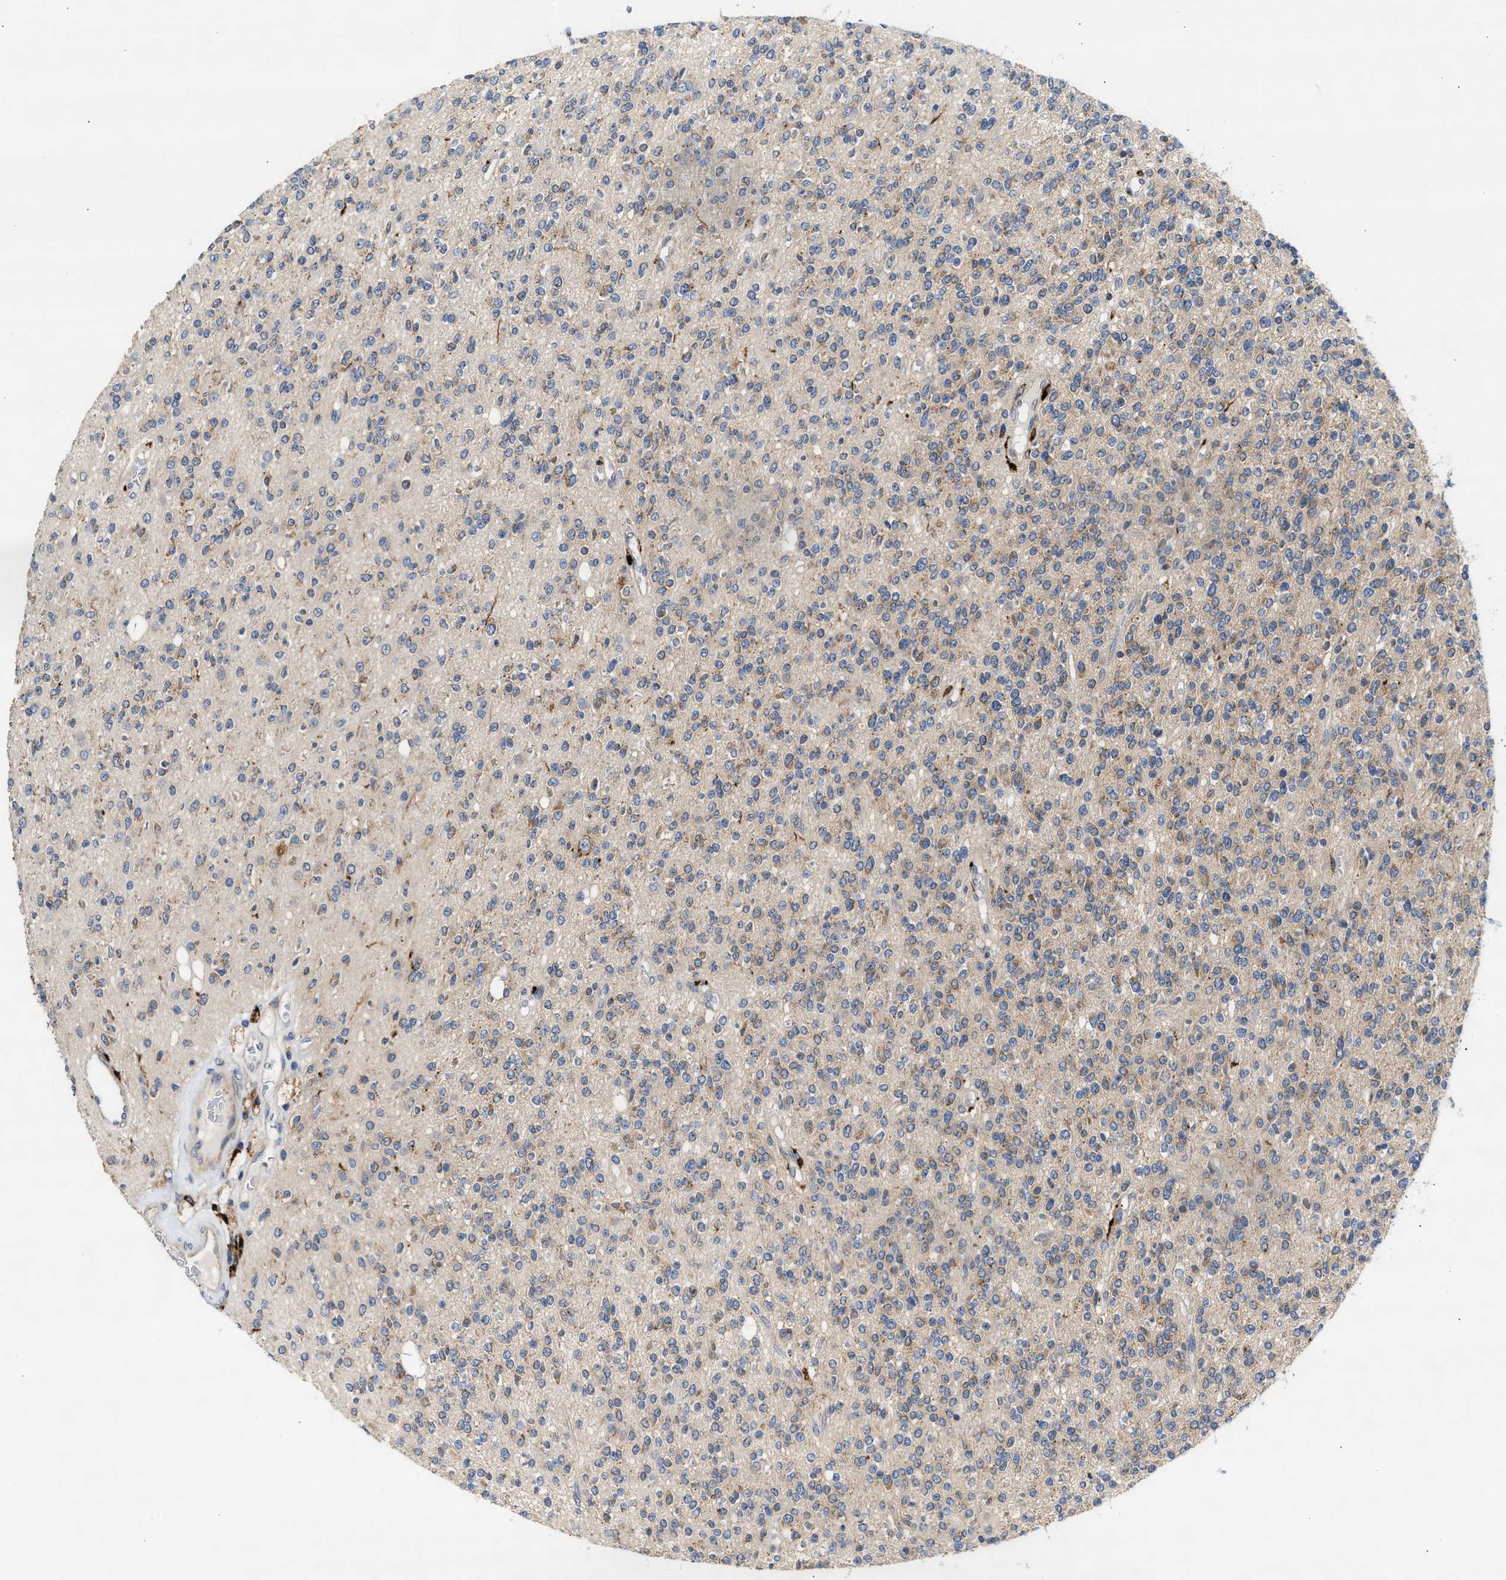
{"staining": {"intensity": "negative", "quantity": "none", "location": "none"}, "tissue": "glioma", "cell_type": "Tumor cells", "image_type": "cancer", "snomed": [{"axis": "morphology", "description": "Glioma, malignant, High grade"}, {"axis": "topography", "description": "Brain"}], "caption": "Immunohistochemical staining of human malignant glioma (high-grade) demonstrates no significant positivity in tumor cells. (IHC, brightfield microscopy, high magnification).", "gene": "AMZ1", "patient": {"sex": "male", "age": 34}}